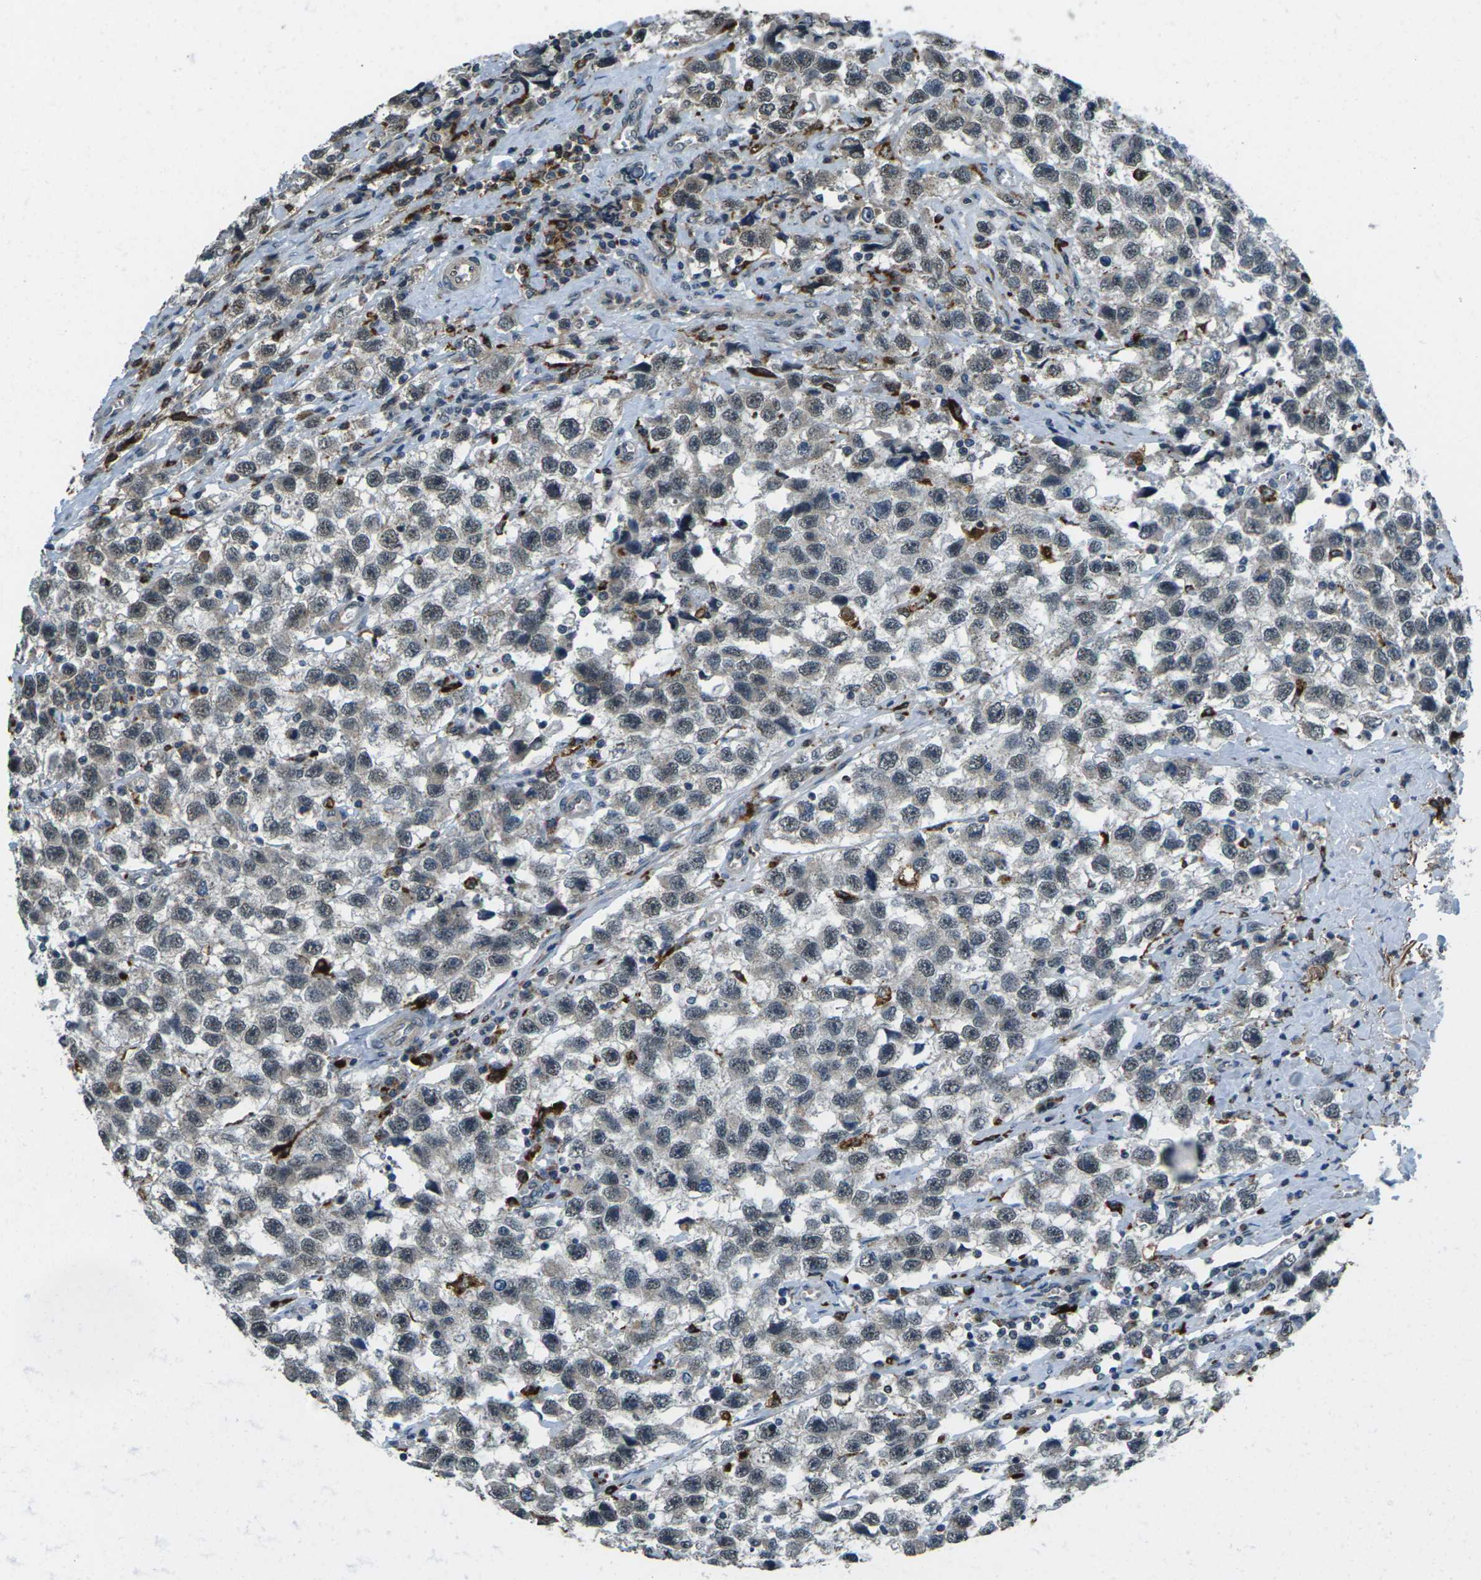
{"staining": {"intensity": "negative", "quantity": "none", "location": "none"}, "tissue": "testis cancer", "cell_type": "Tumor cells", "image_type": "cancer", "snomed": [{"axis": "morphology", "description": "Seminoma, NOS"}, {"axis": "topography", "description": "Testis"}], "caption": "The immunohistochemistry histopathology image has no significant positivity in tumor cells of seminoma (testis) tissue.", "gene": "SLC31A2", "patient": {"sex": "male", "age": 33}}